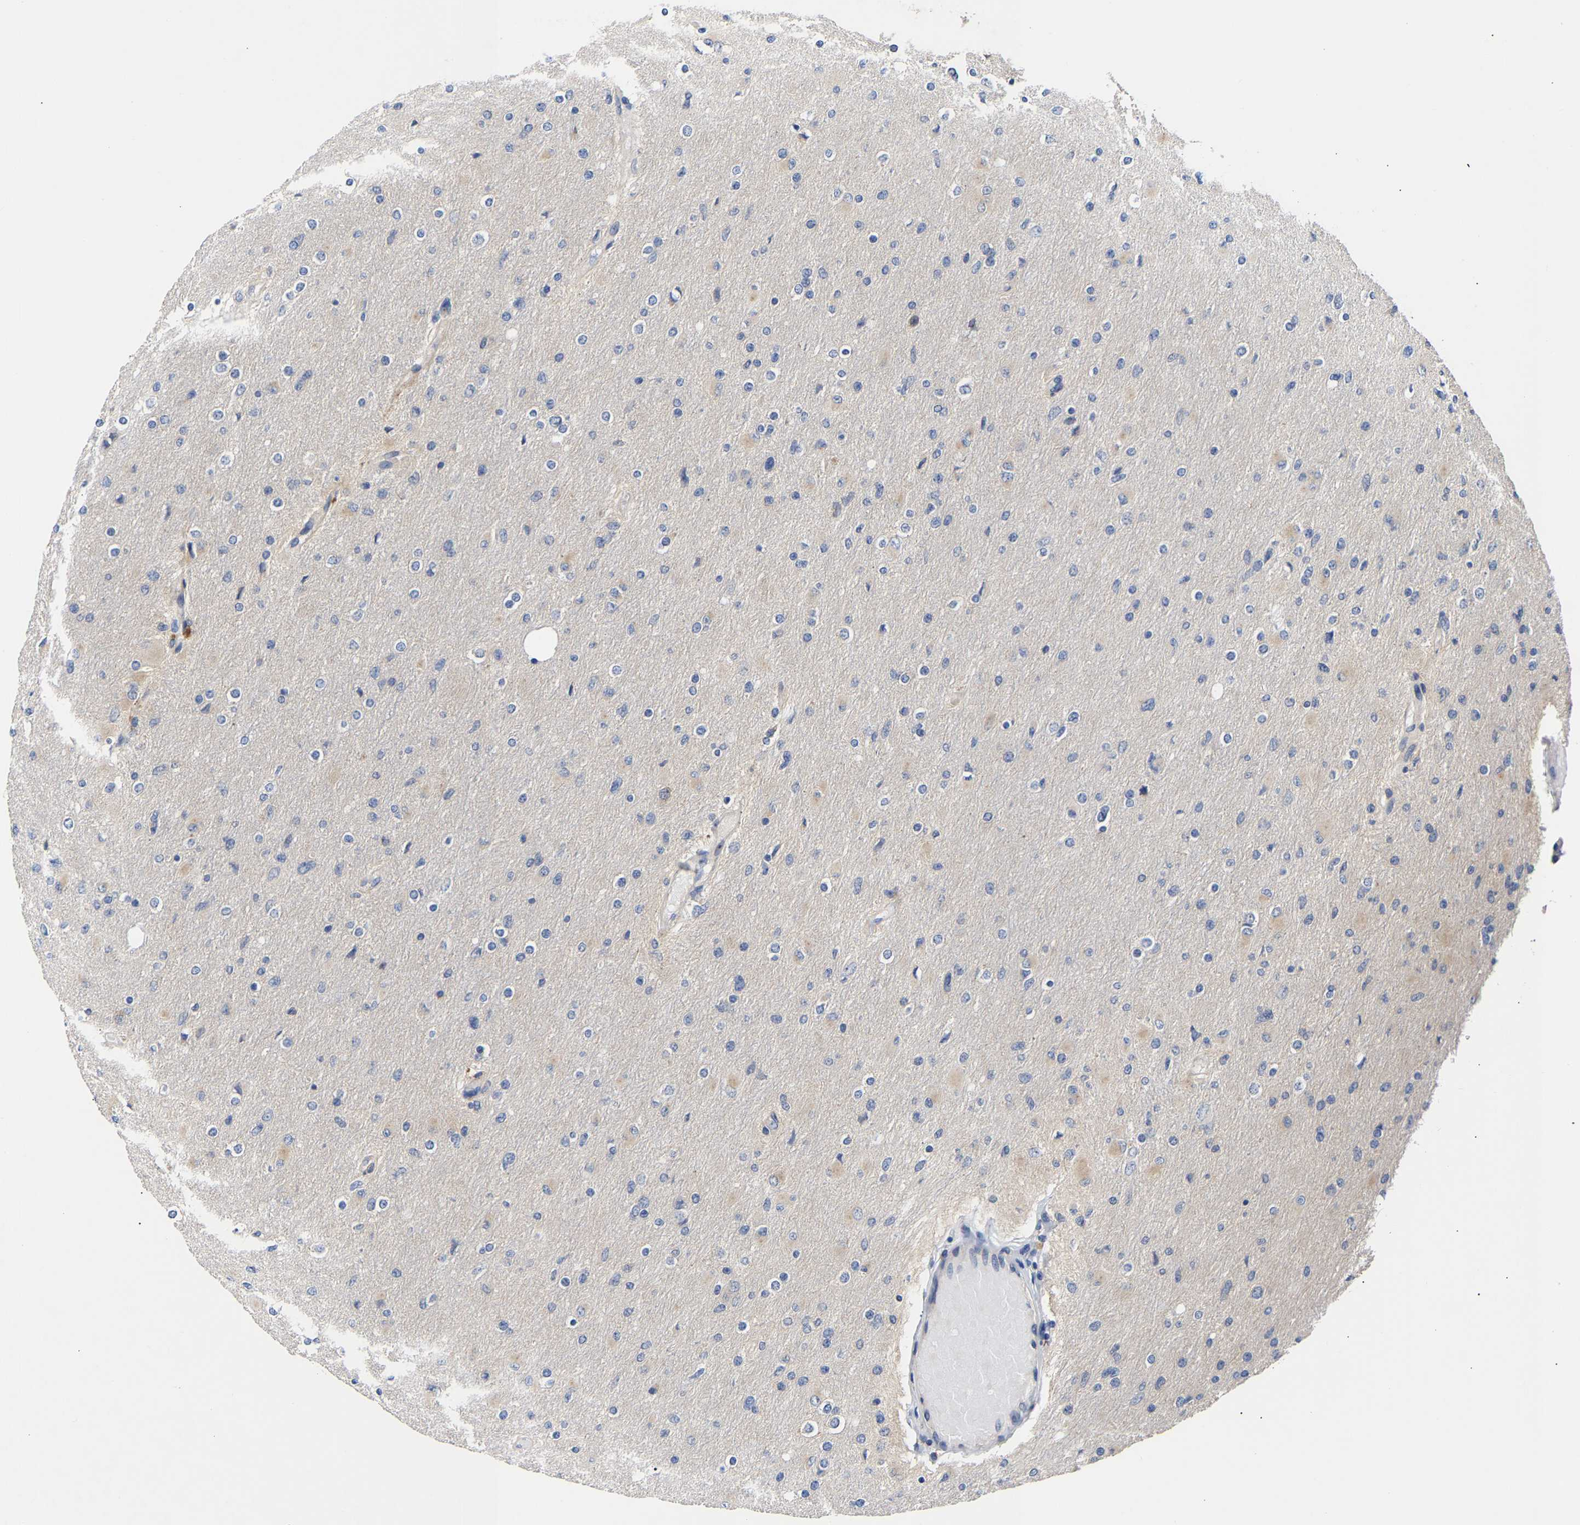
{"staining": {"intensity": "negative", "quantity": "none", "location": "none"}, "tissue": "glioma", "cell_type": "Tumor cells", "image_type": "cancer", "snomed": [{"axis": "morphology", "description": "Glioma, malignant, High grade"}, {"axis": "topography", "description": "Cerebral cortex"}], "caption": "Glioma was stained to show a protein in brown. There is no significant positivity in tumor cells.", "gene": "KASH5", "patient": {"sex": "female", "age": 36}}